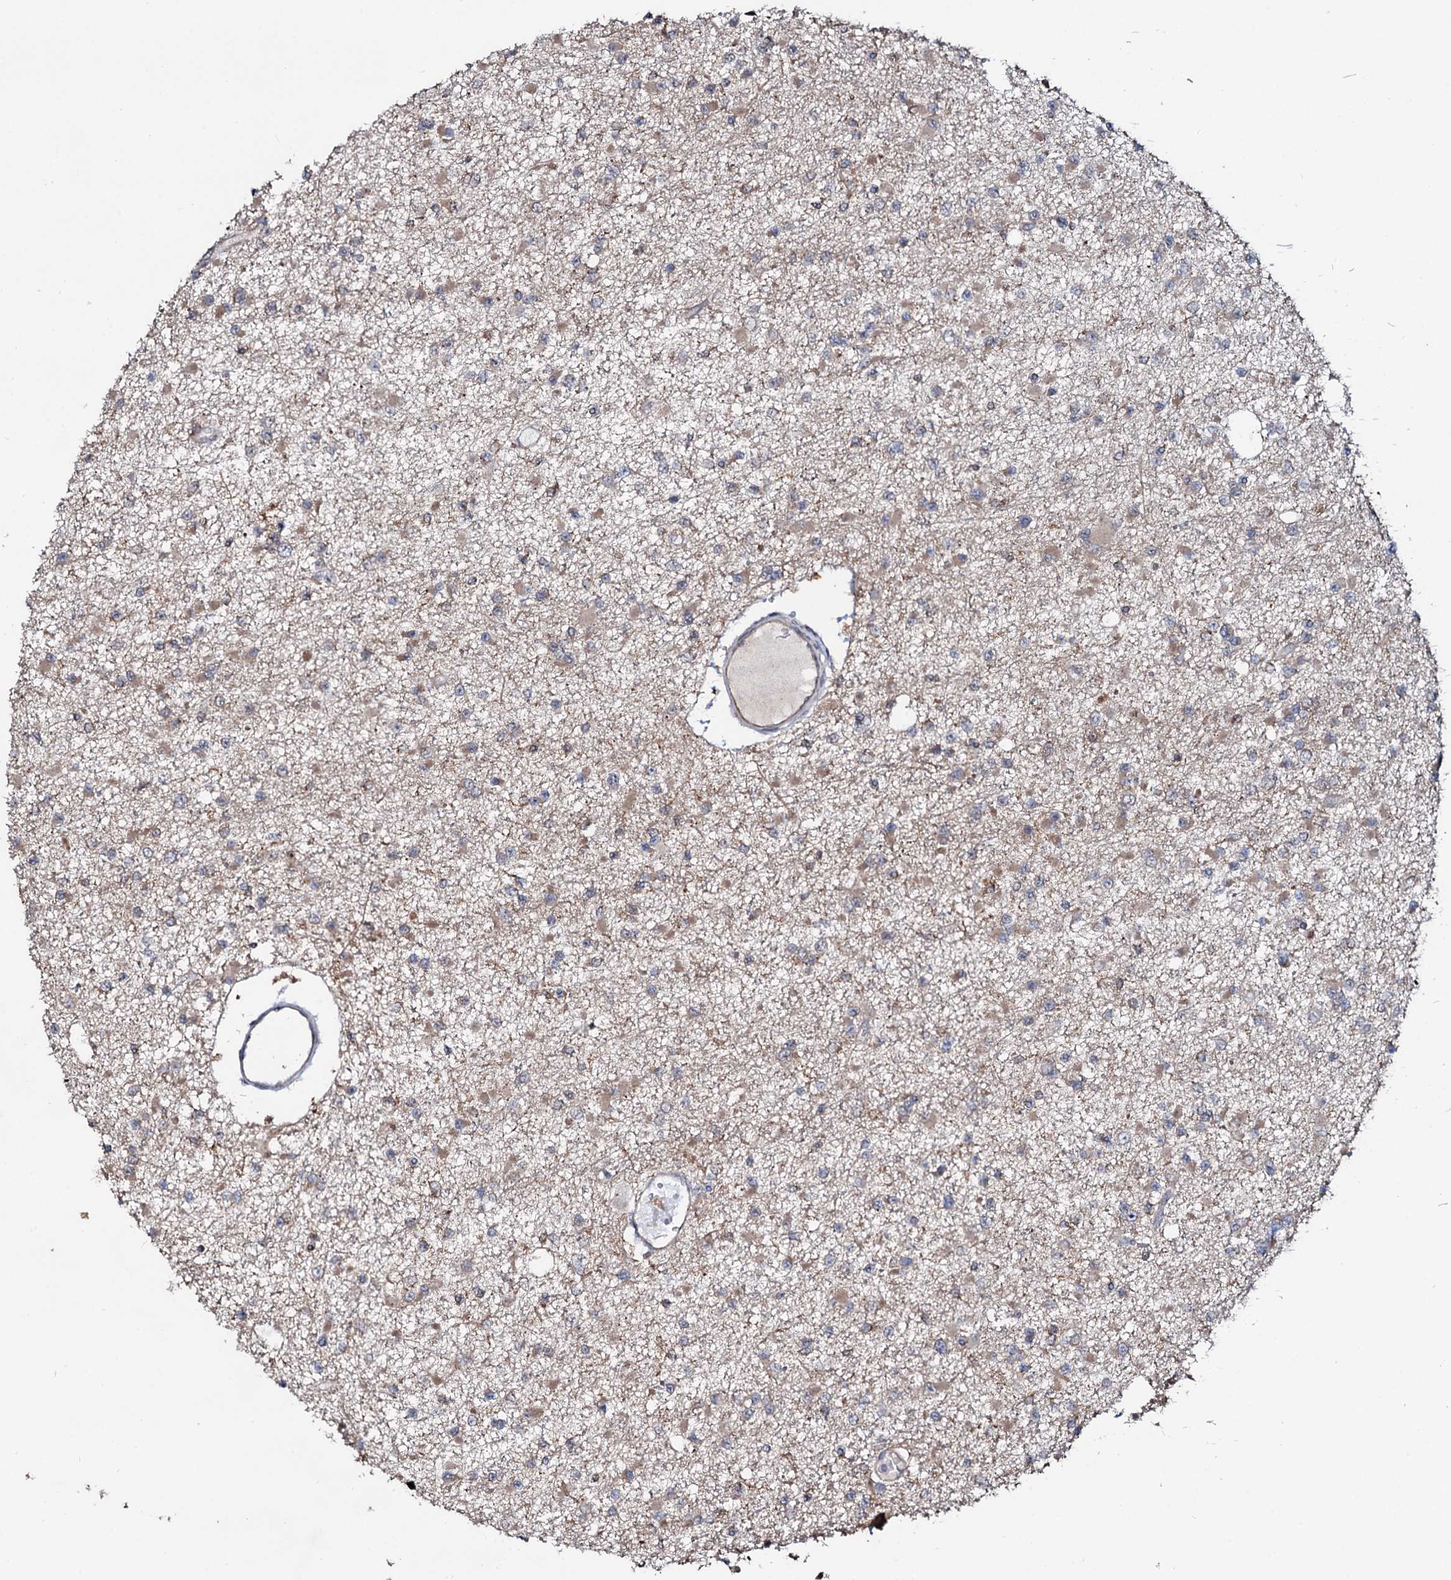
{"staining": {"intensity": "weak", "quantity": "25%-75%", "location": "cytoplasmic/membranous"}, "tissue": "glioma", "cell_type": "Tumor cells", "image_type": "cancer", "snomed": [{"axis": "morphology", "description": "Glioma, malignant, Low grade"}, {"axis": "topography", "description": "Brain"}], "caption": "Immunohistochemistry (IHC) staining of glioma, which shows low levels of weak cytoplasmic/membranous expression in about 25%-75% of tumor cells indicating weak cytoplasmic/membranous protein staining. The staining was performed using DAB (3,3'-diaminobenzidine) (brown) for protein detection and nuclei were counterstained in hematoxylin (blue).", "gene": "COG6", "patient": {"sex": "female", "age": 22}}